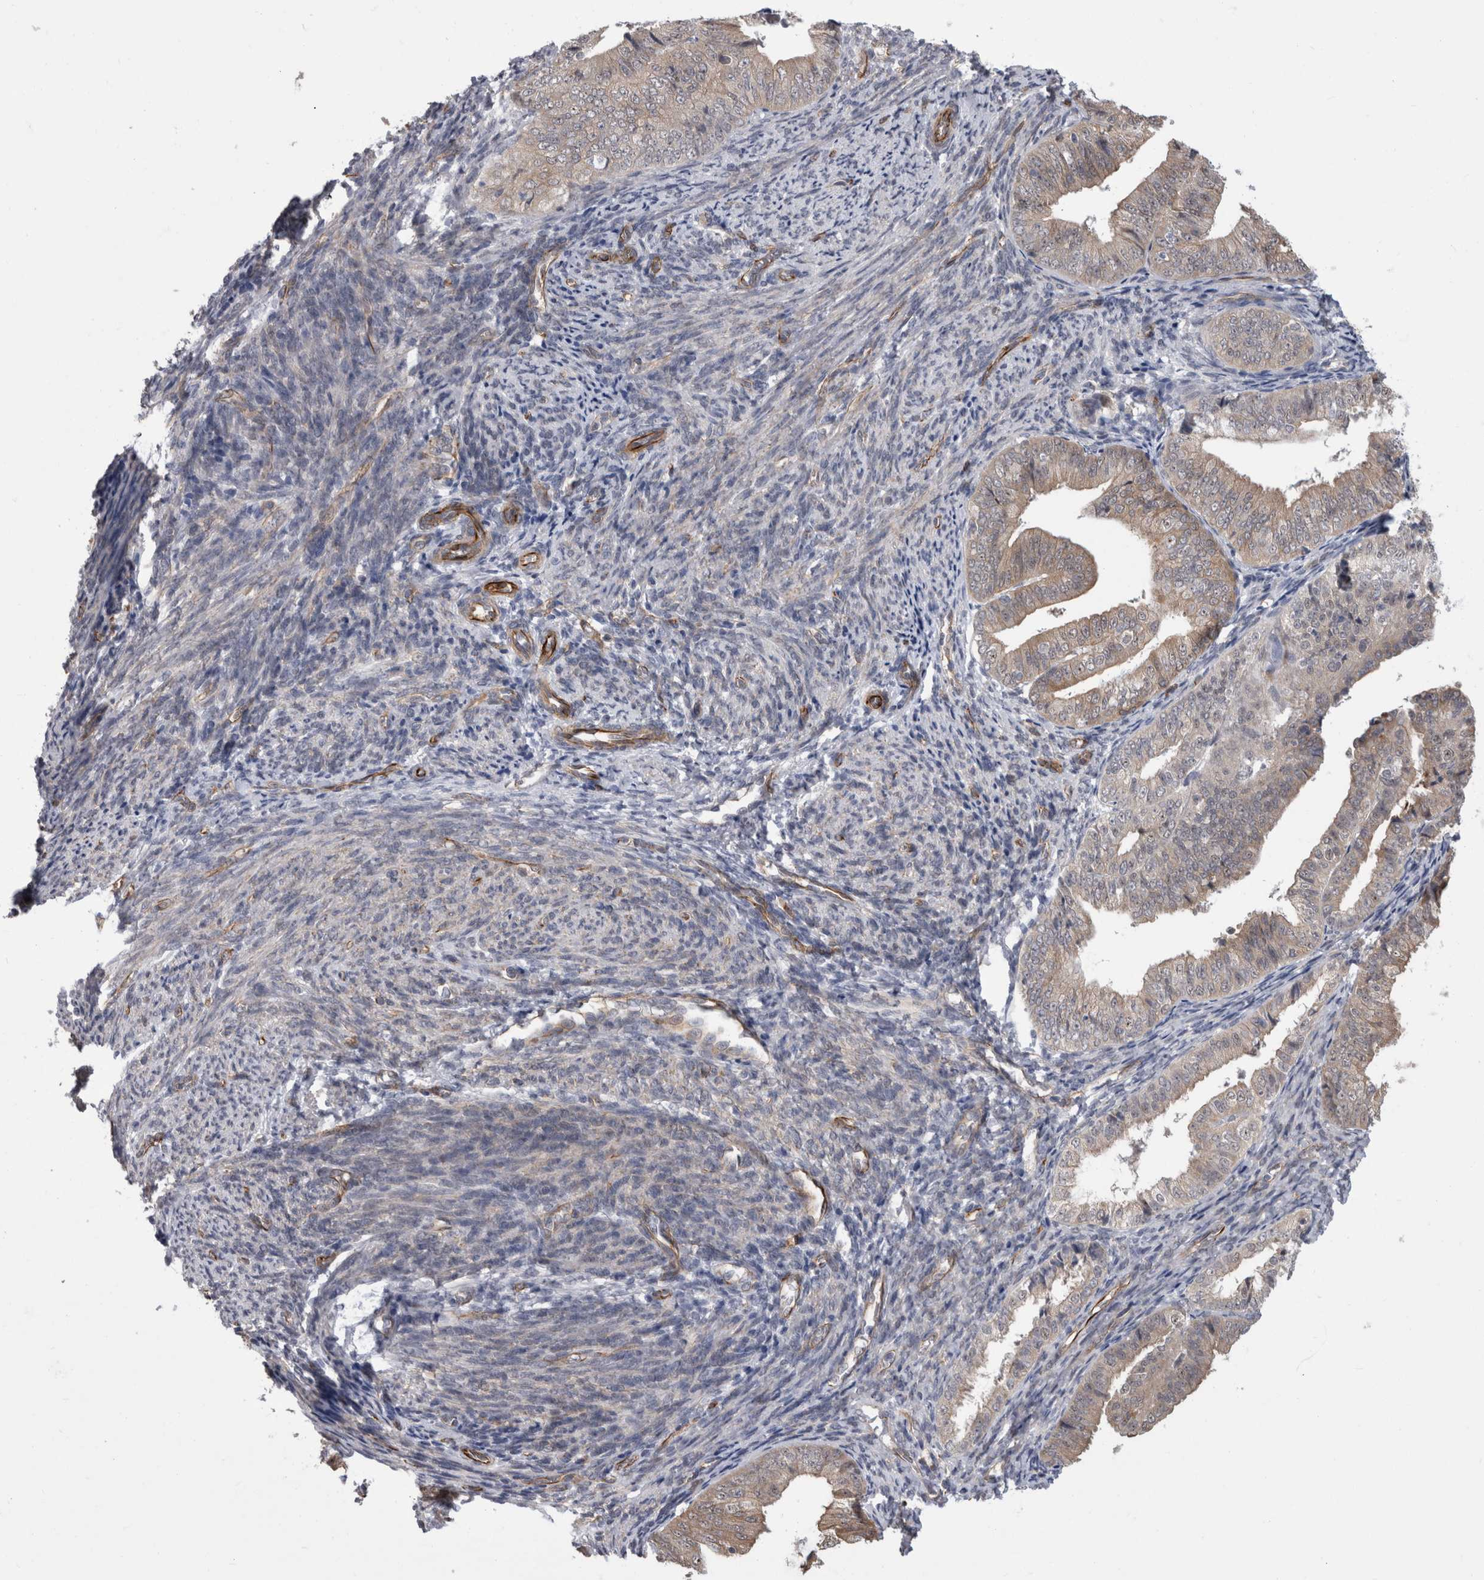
{"staining": {"intensity": "weak", "quantity": "25%-75%", "location": "cytoplasmic/membranous"}, "tissue": "endometrial cancer", "cell_type": "Tumor cells", "image_type": "cancer", "snomed": [{"axis": "morphology", "description": "Adenocarcinoma, NOS"}, {"axis": "topography", "description": "Endometrium"}], "caption": "Human endometrial adenocarcinoma stained for a protein (brown) exhibits weak cytoplasmic/membranous positive staining in about 25%-75% of tumor cells.", "gene": "FAM83H", "patient": {"sex": "female", "age": 63}}